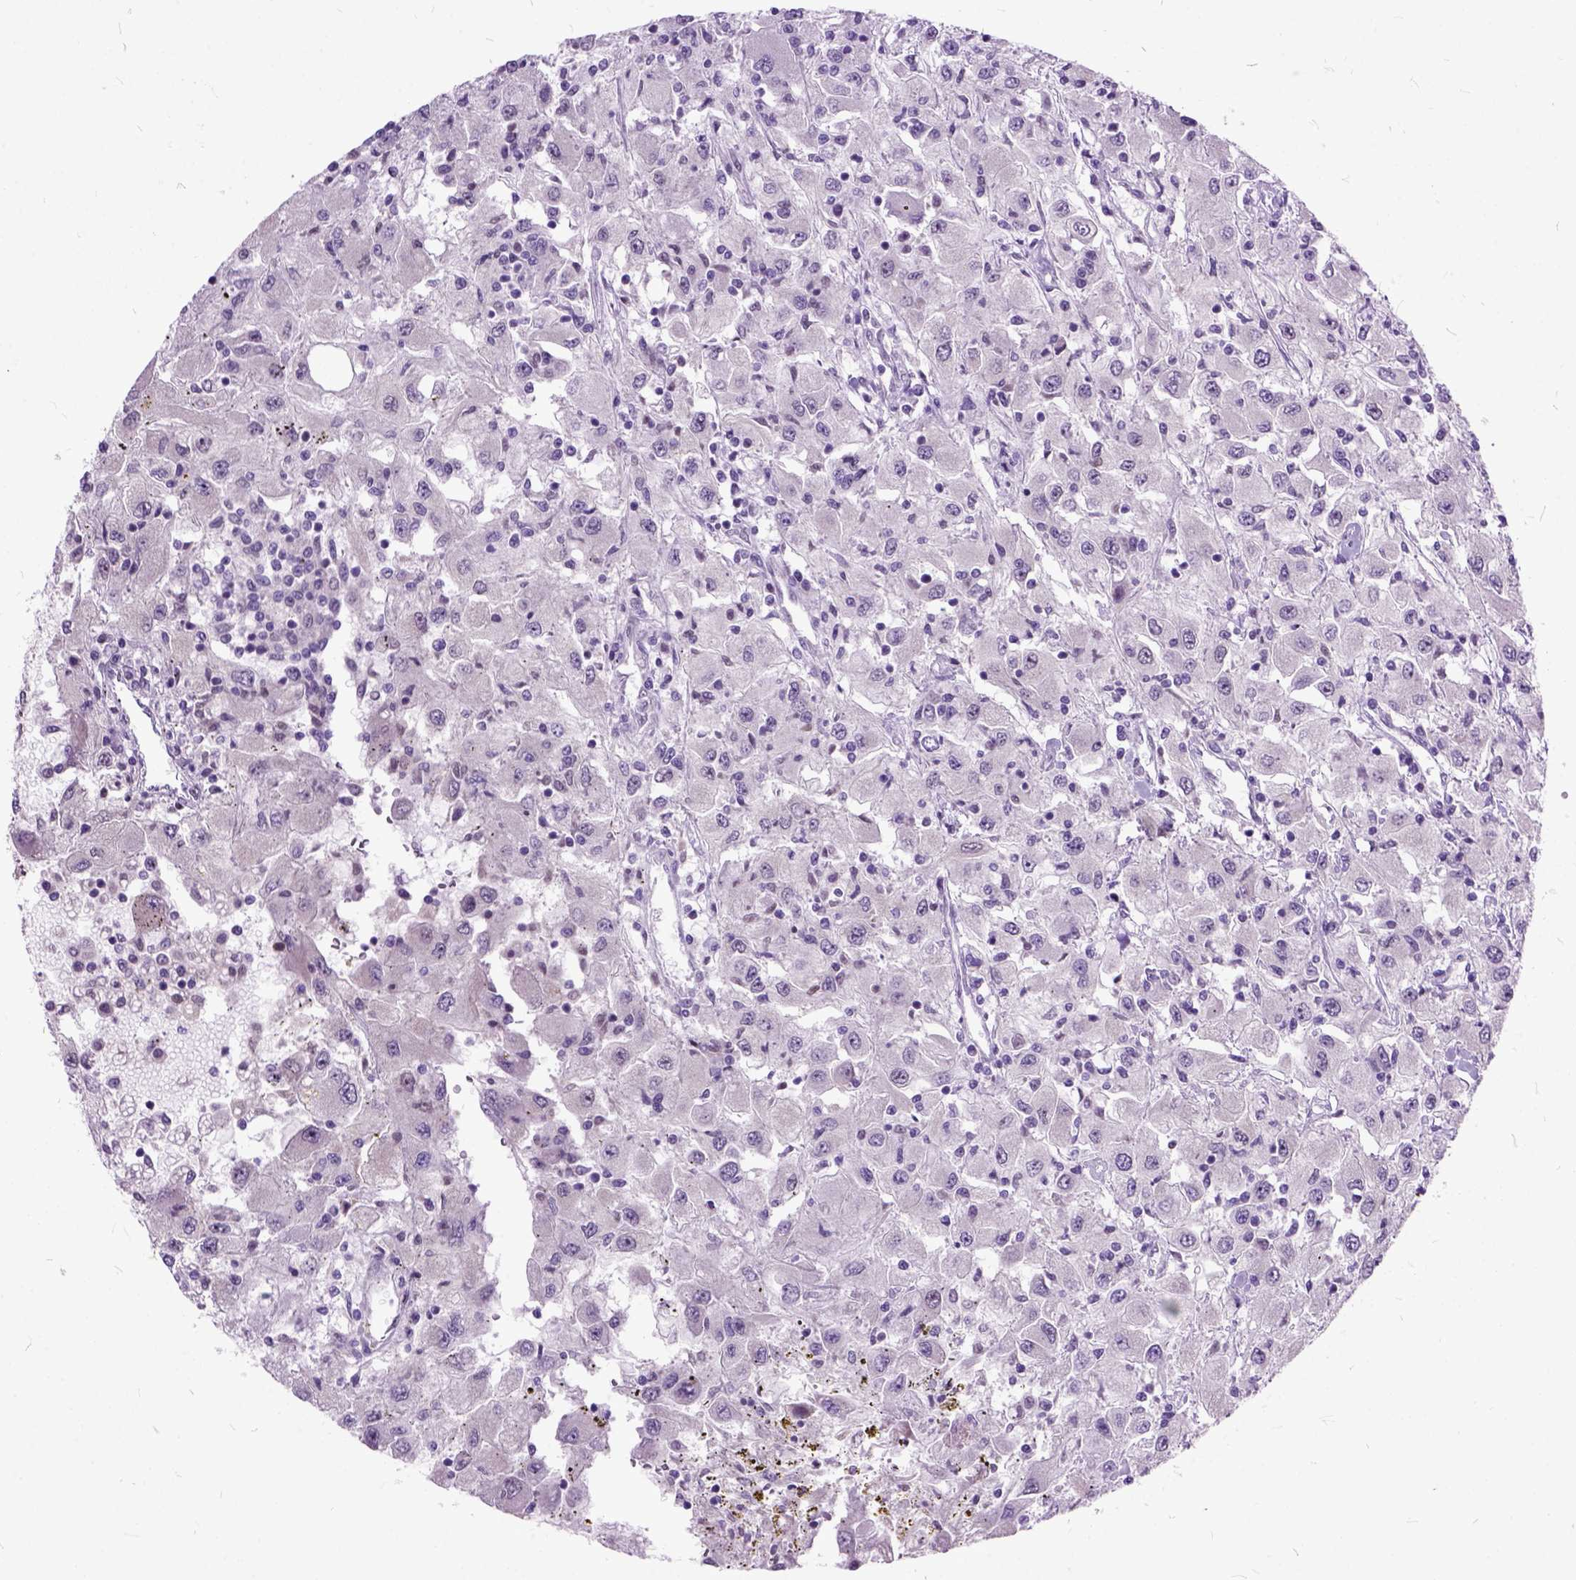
{"staining": {"intensity": "negative", "quantity": "none", "location": "none"}, "tissue": "renal cancer", "cell_type": "Tumor cells", "image_type": "cancer", "snomed": [{"axis": "morphology", "description": "Adenocarcinoma, NOS"}, {"axis": "topography", "description": "Kidney"}], "caption": "This is an immunohistochemistry (IHC) micrograph of human adenocarcinoma (renal). There is no expression in tumor cells.", "gene": "ORC5", "patient": {"sex": "female", "age": 67}}